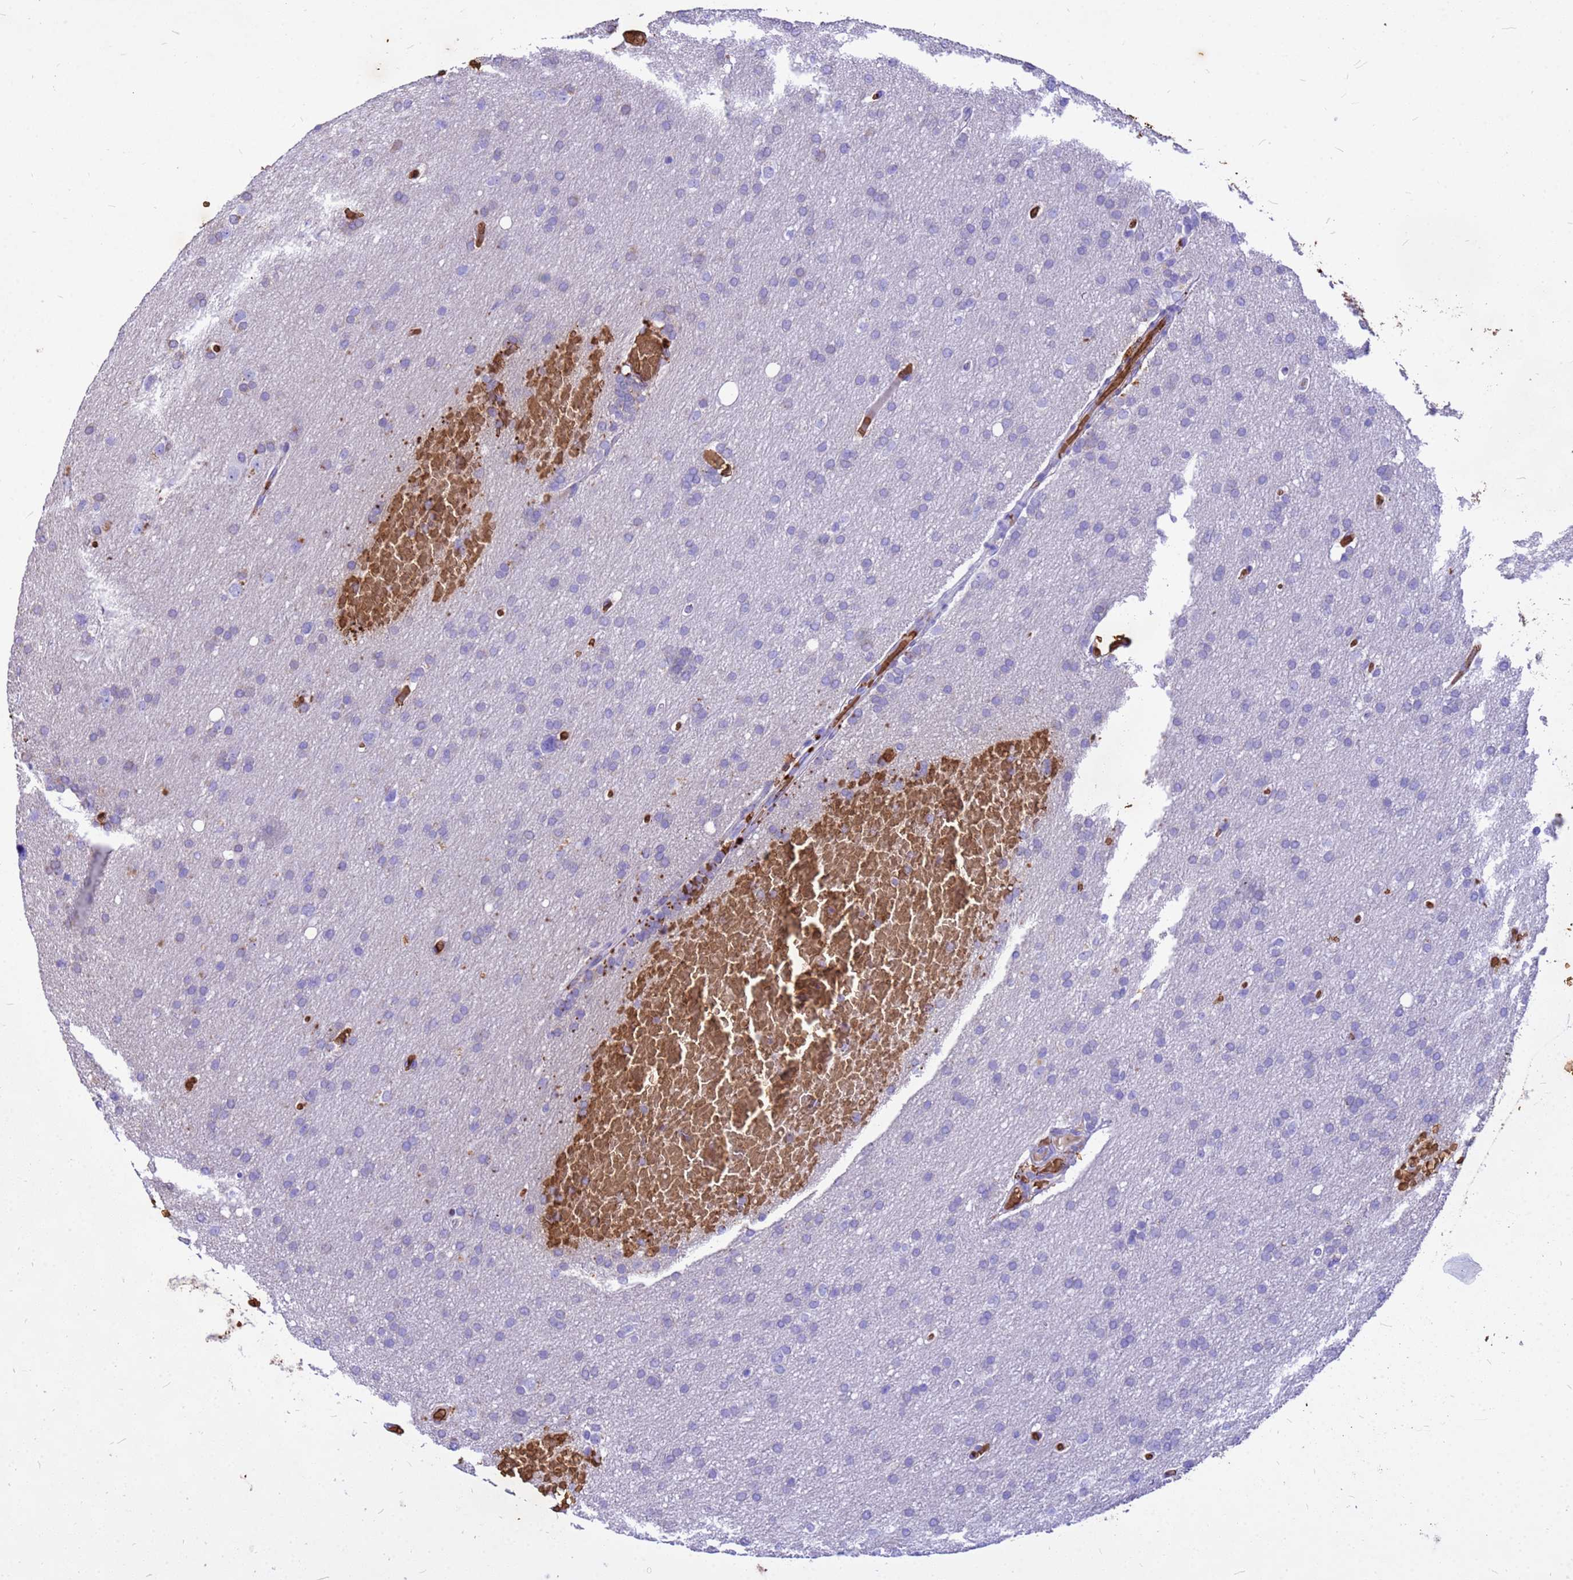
{"staining": {"intensity": "negative", "quantity": "none", "location": "none"}, "tissue": "glioma", "cell_type": "Tumor cells", "image_type": "cancer", "snomed": [{"axis": "morphology", "description": "Glioma, malignant, High grade"}, {"axis": "topography", "description": "Cerebral cortex"}], "caption": "Immunohistochemical staining of glioma displays no significant positivity in tumor cells. (Stains: DAB (3,3'-diaminobenzidine) immunohistochemistry with hematoxylin counter stain, Microscopy: brightfield microscopy at high magnification).", "gene": "HBA2", "patient": {"sex": "female", "age": 36}}